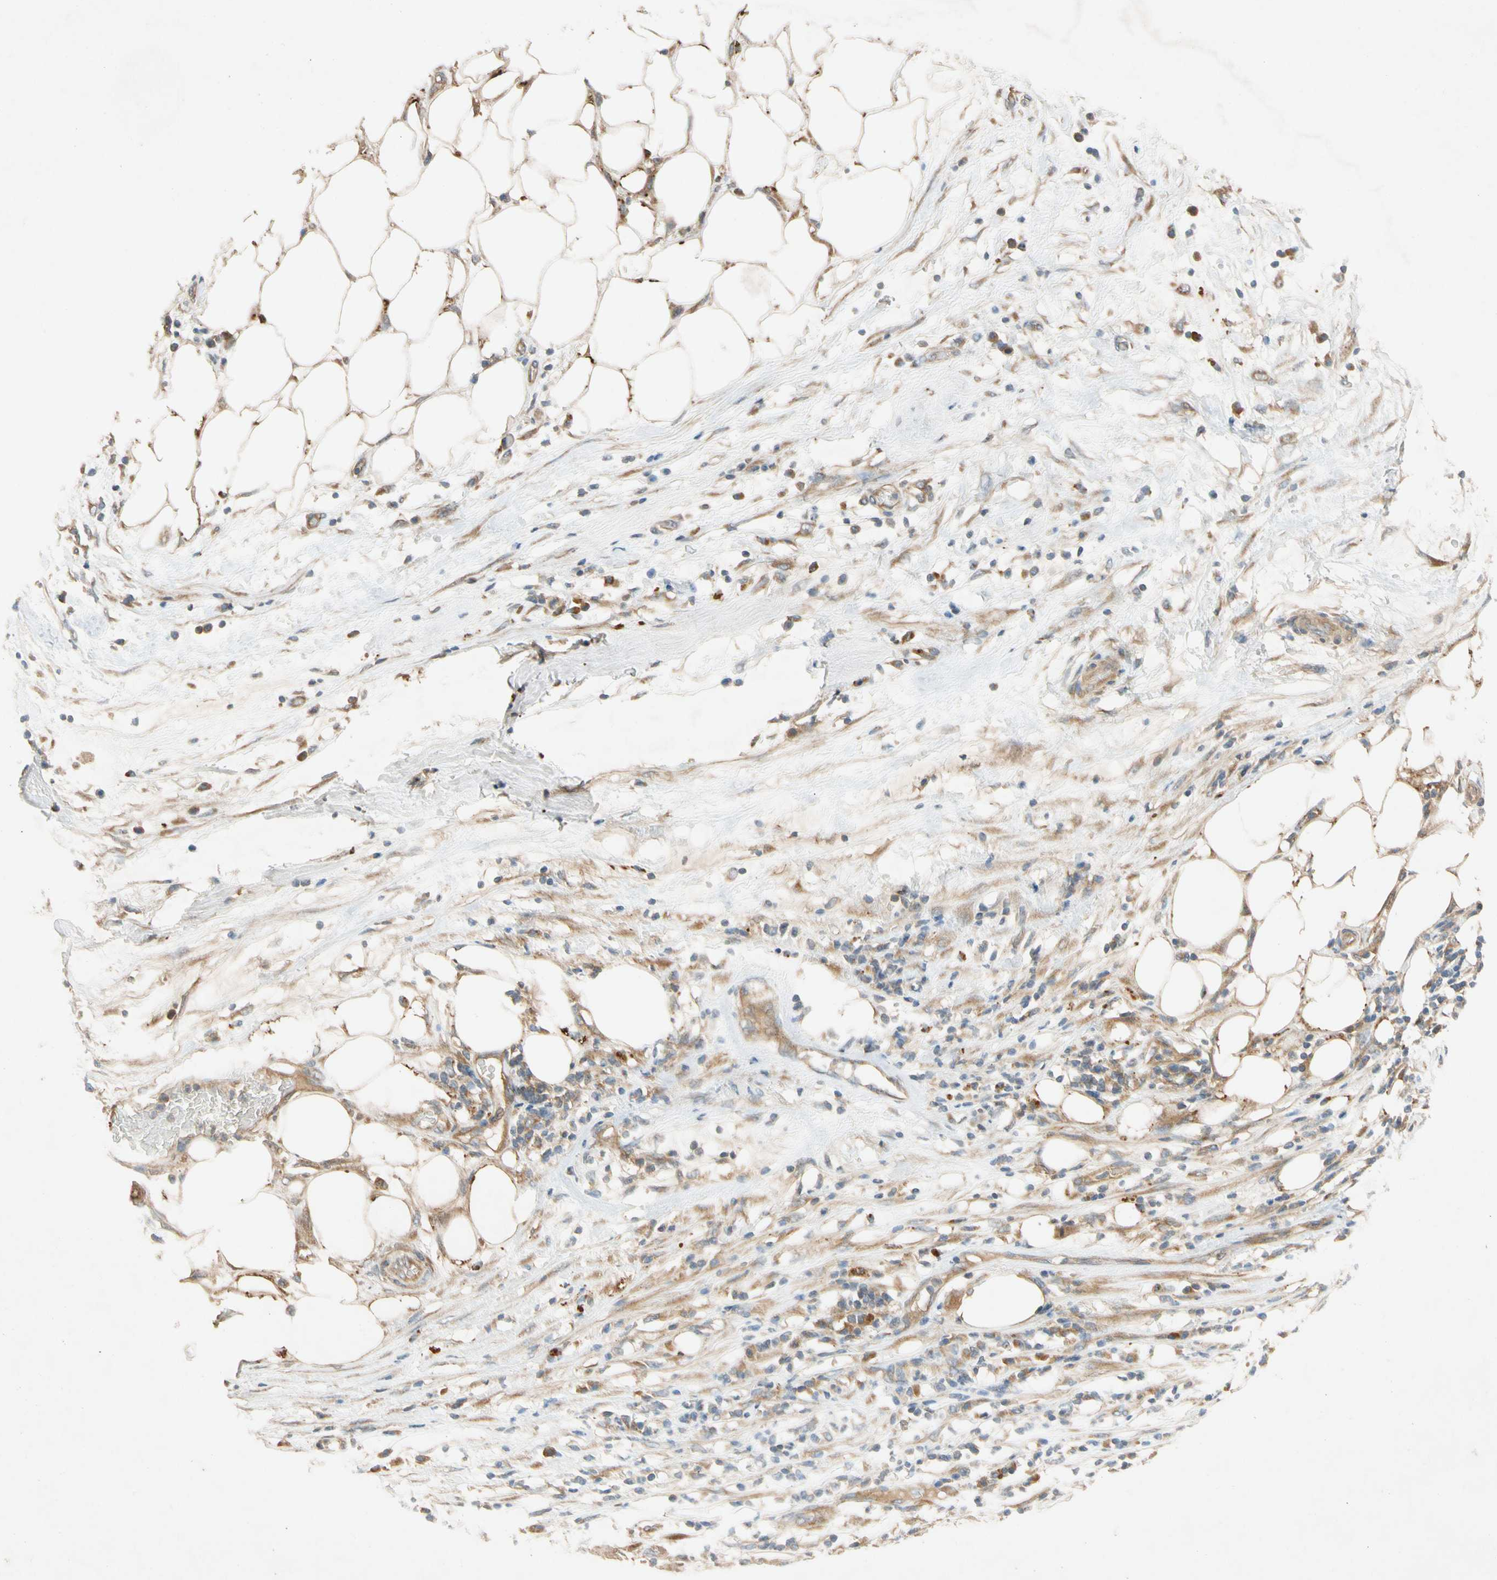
{"staining": {"intensity": "moderate", "quantity": "25%-75%", "location": "cytoplasmic/membranous"}, "tissue": "pancreatic cancer", "cell_type": "Tumor cells", "image_type": "cancer", "snomed": [{"axis": "morphology", "description": "Adenocarcinoma, NOS"}, {"axis": "topography", "description": "Pancreas"}], "caption": "This image reveals immunohistochemistry staining of pancreatic adenocarcinoma, with medium moderate cytoplasmic/membranous staining in approximately 25%-75% of tumor cells.", "gene": "USP46", "patient": {"sex": "female", "age": 78}}